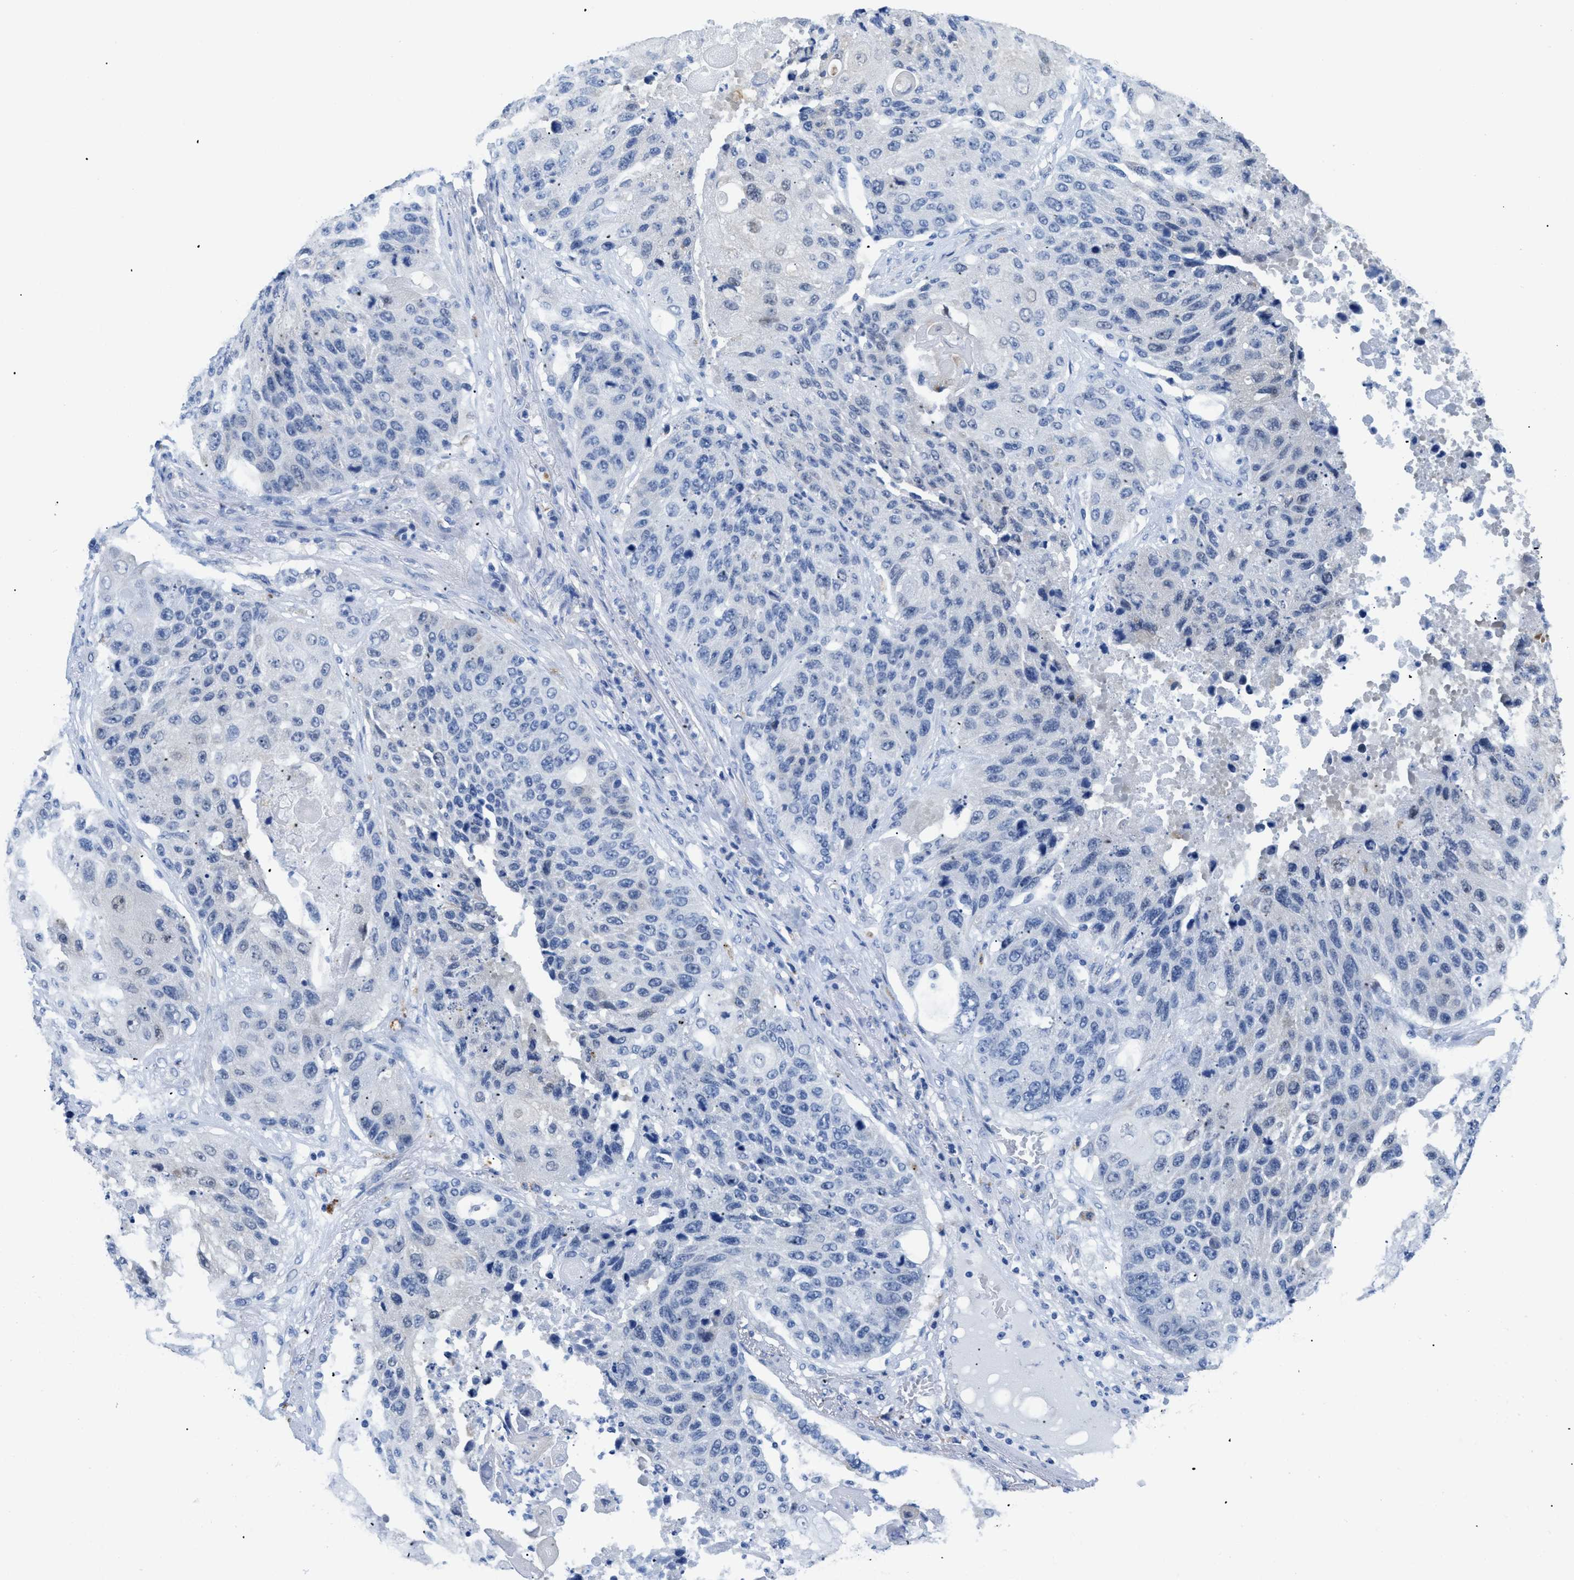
{"staining": {"intensity": "negative", "quantity": "none", "location": "none"}, "tissue": "lung cancer", "cell_type": "Tumor cells", "image_type": "cancer", "snomed": [{"axis": "morphology", "description": "Squamous cell carcinoma, NOS"}, {"axis": "topography", "description": "Lung"}], "caption": "Lung squamous cell carcinoma was stained to show a protein in brown. There is no significant positivity in tumor cells.", "gene": "APOBEC2", "patient": {"sex": "male", "age": 61}}